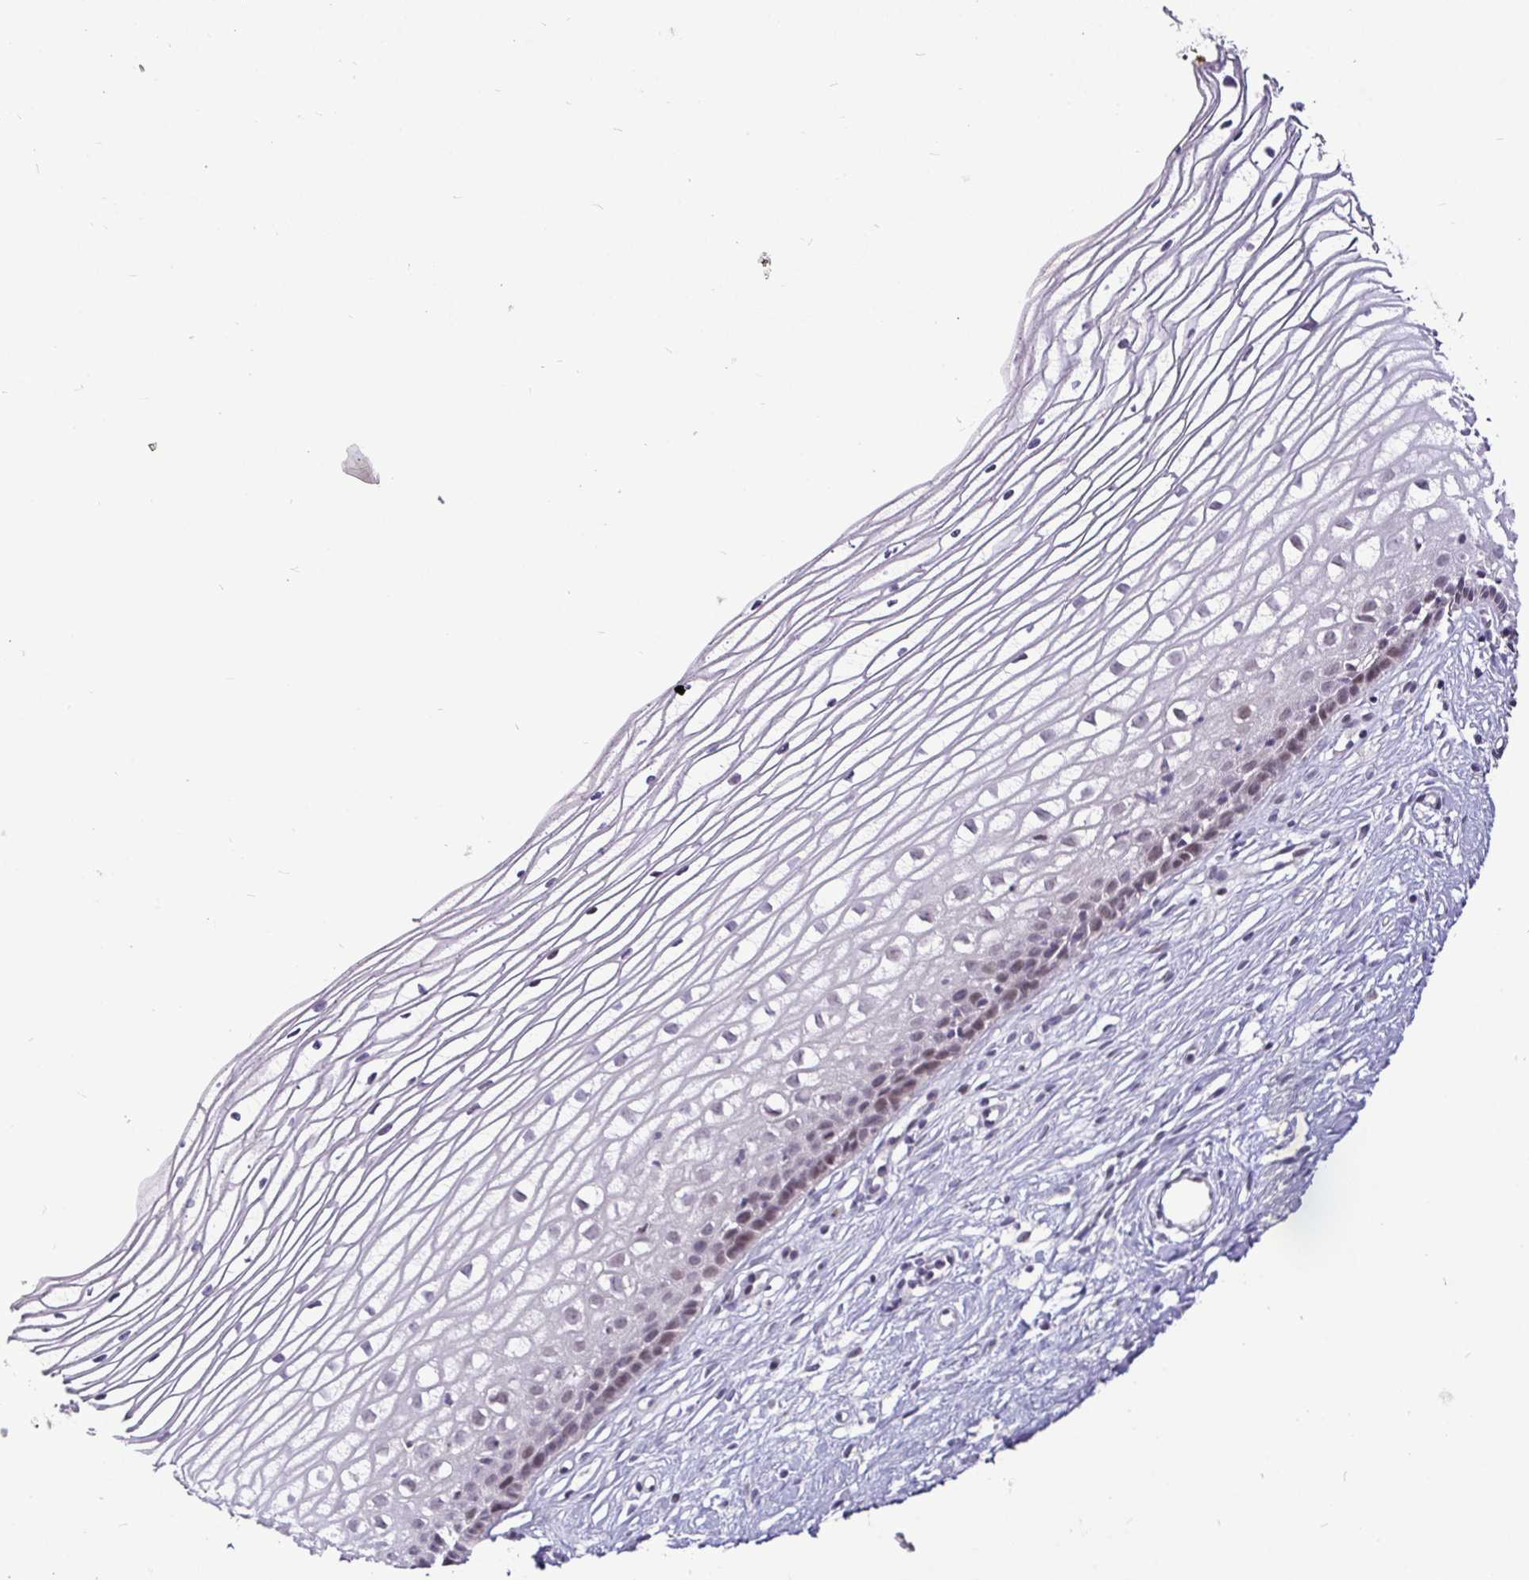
{"staining": {"intensity": "moderate", "quantity": ">75%", "location": "nuclear"}, "tissue": "cervix", "cell_type": "Glandular cells", "image_type": "normal", "snomed": [{"axis": "morphology", "description": "Normal tissue, NOS"}, {"axis": "topography", "description": "Cervix"}], "caption": "Glandular cells display medium levels of moderate nuclear staining in about >75% of cells in unremarkable human cervix.", "gene": "NUP188", "patient": {"sex": "female", "age": 40}}